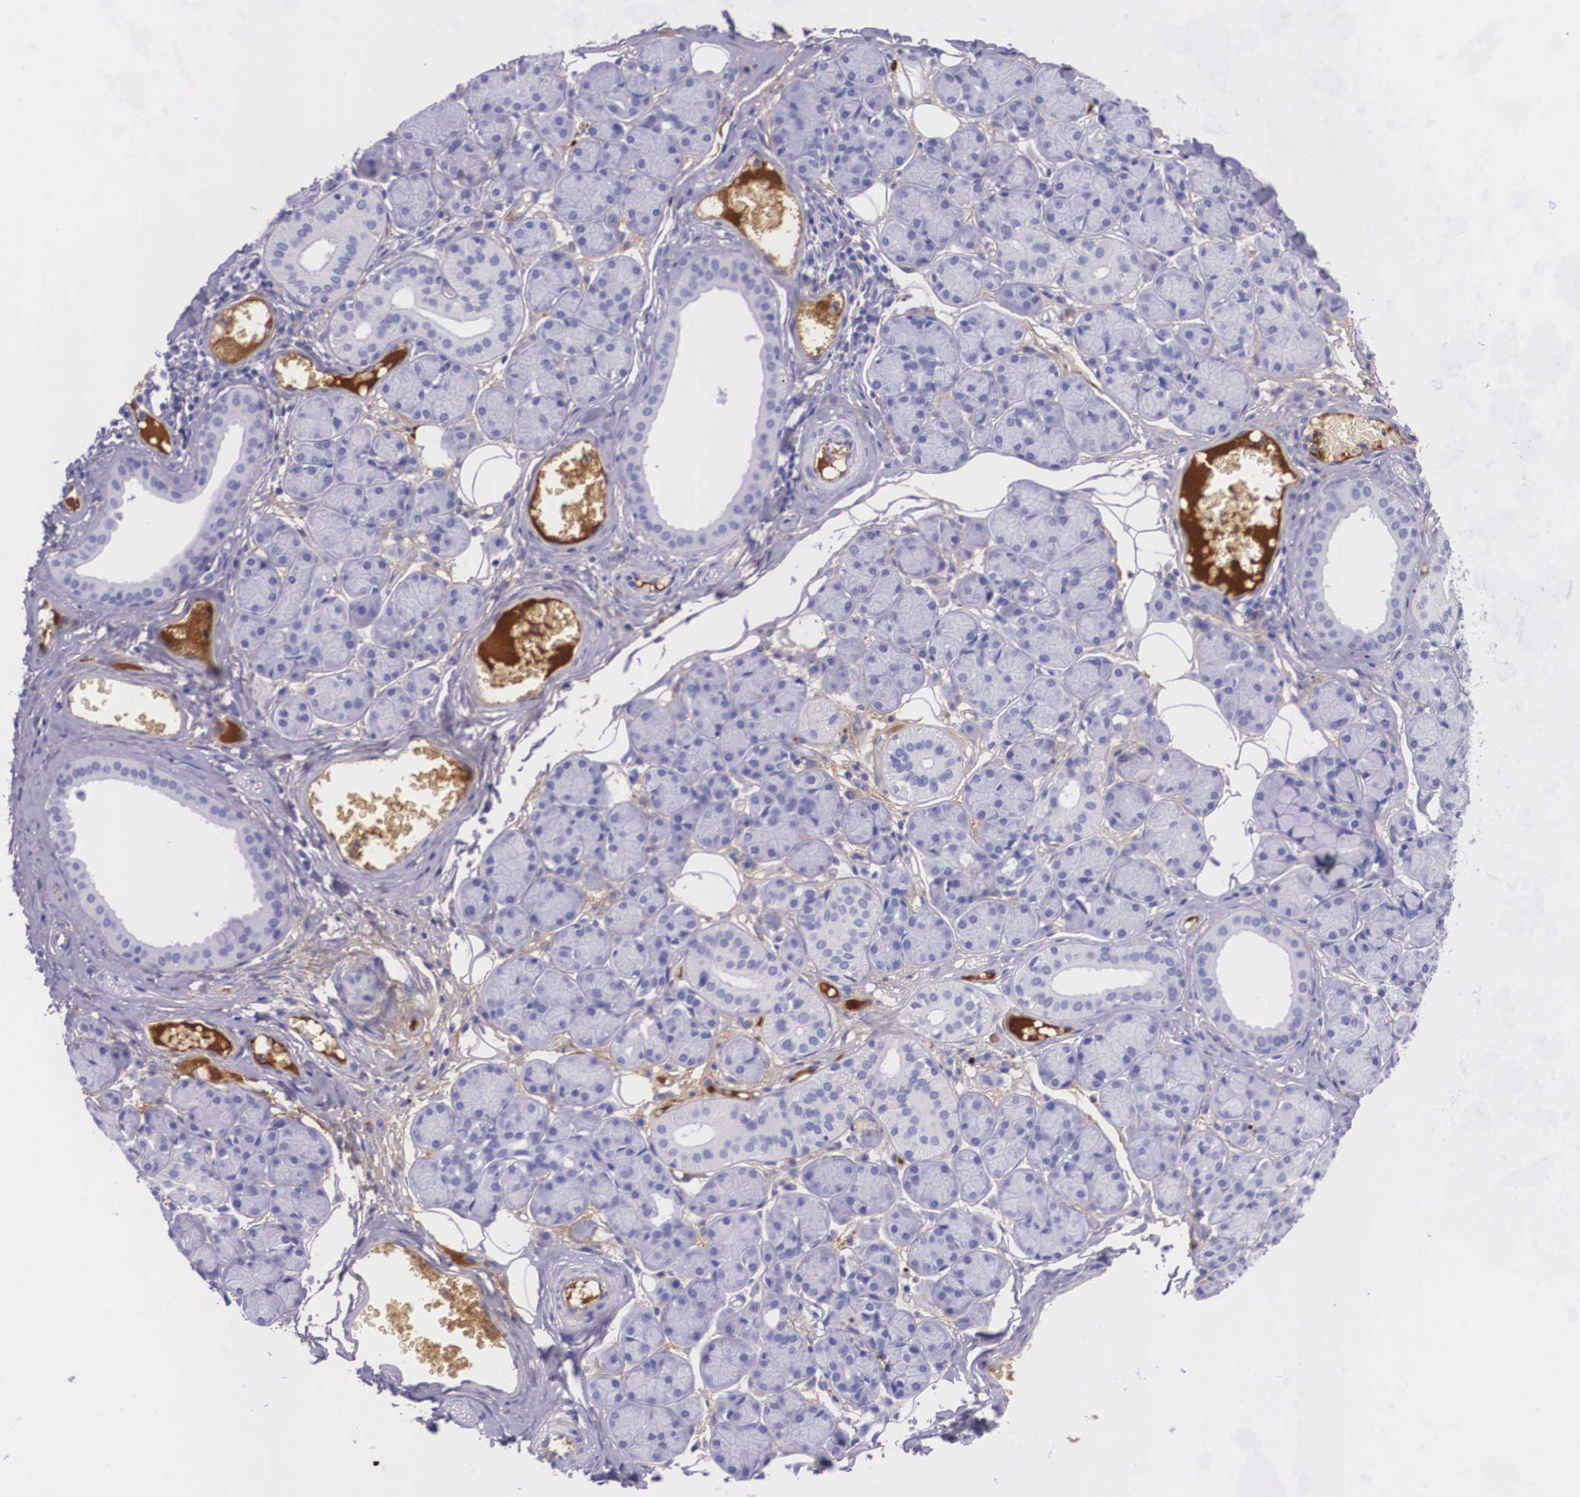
{"staining": {"intensity": "negative", "quantity": "none", "location": "none"}, "tissue": "salivary gland", "cell_type": "Glandular cells", "image_type": "normal", "snomed": [{"axis": "morphology", "description": "Normal tissue, NOS"}, {"axis": "topography", "description": "Salivary gland"}], "caption": "This image is of normal salivary gland stained with immunohistochemistry to label a protein in brown with the nuclei are counter-stained blue. There is no staining in glandular cells.", "gene": "PLG", "patient": {"sex": "male", "age": 54}}